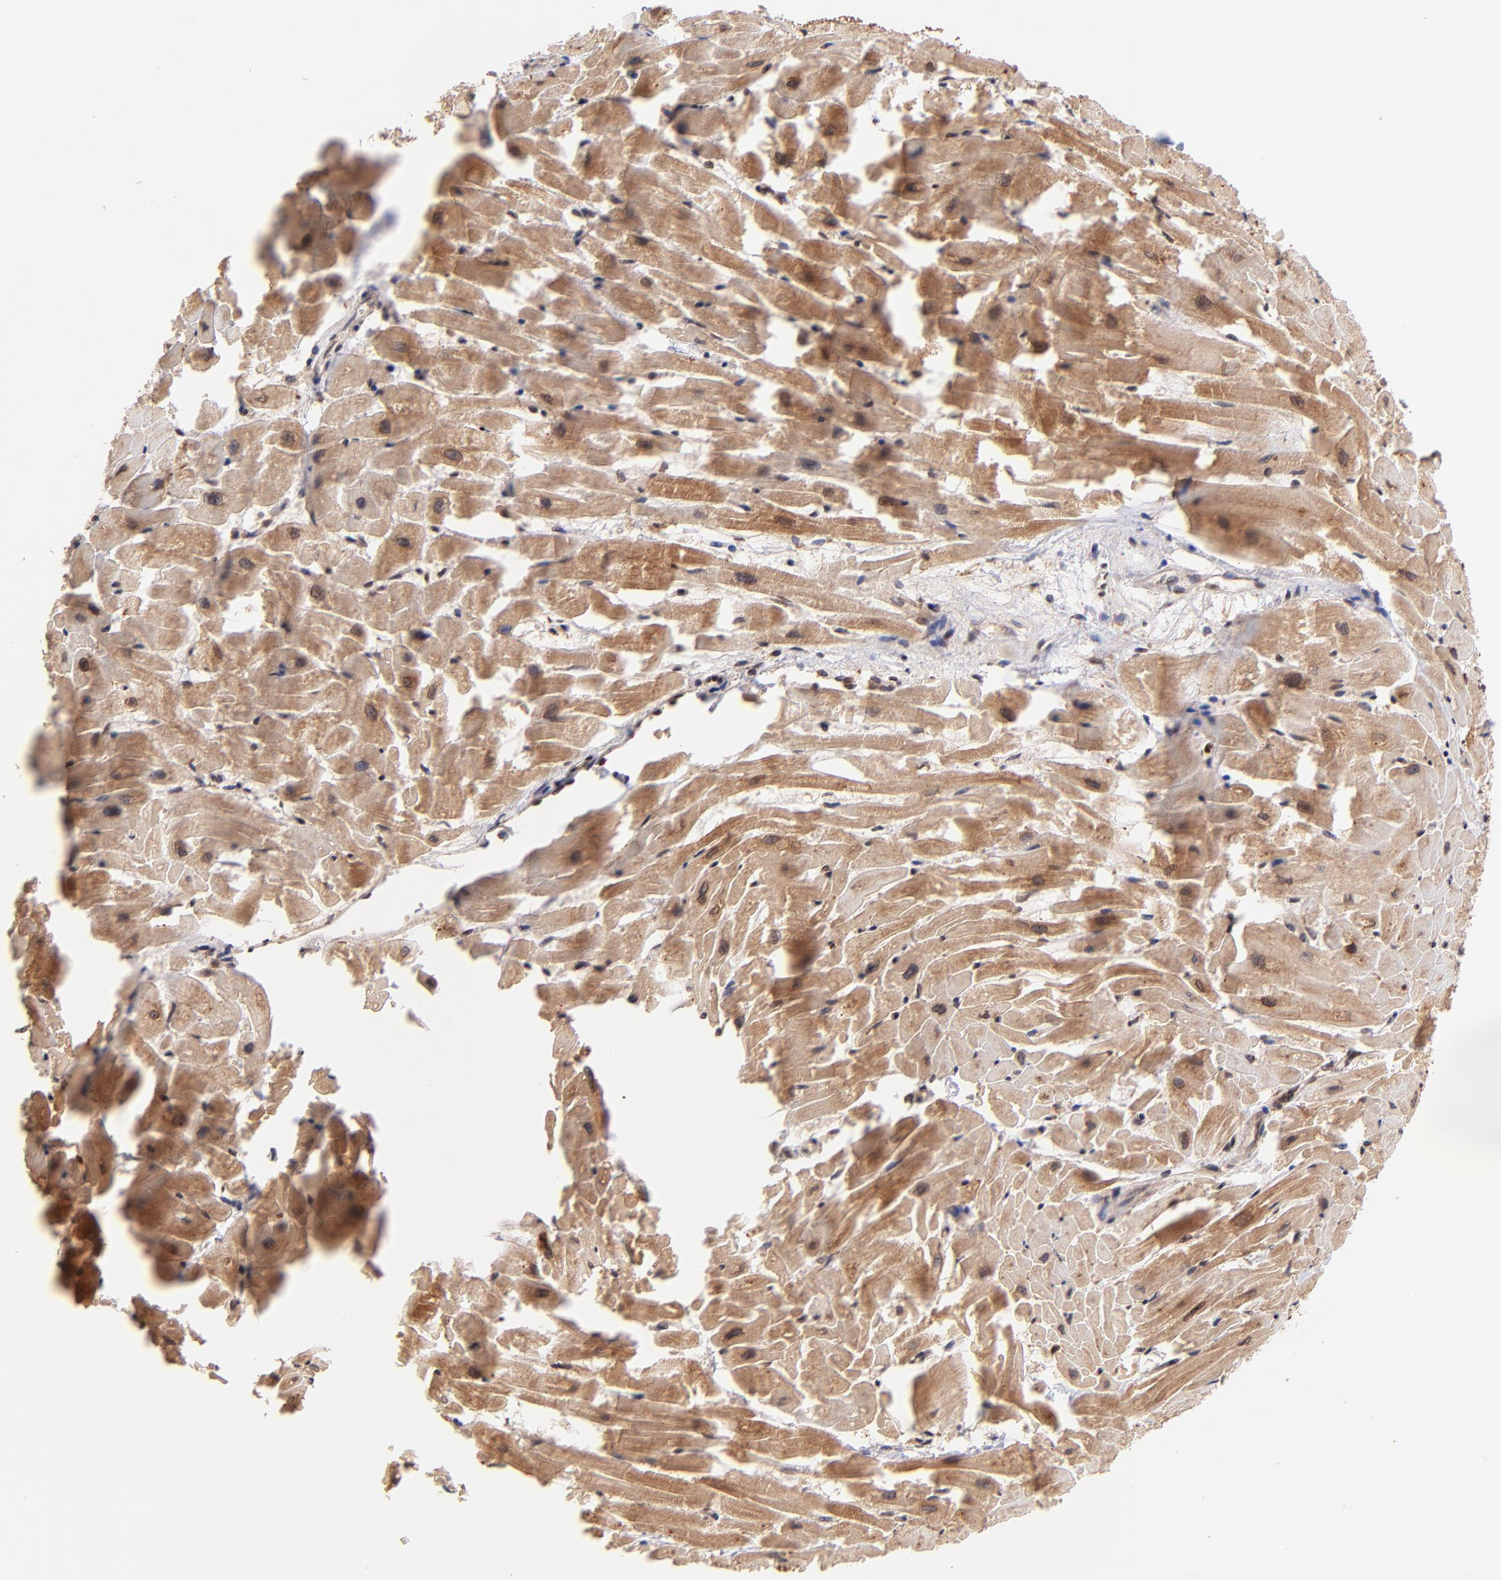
{"staining": {"intensity": "moderate", "quantity": ">75%", "location": "cytoplasmic/membranous"}, "tissue": "heart muscle", "cell_type": "Cardiomyocytes", "image_type": "normal", "snomed": [{"axis": "morphology", "description": "Normal tissue, NOS"}, {"axis": "topography", "description": "Heart"}], "caption": "Heart muscle stained with DAB (3,3'-diaminobenzidine) immunohistochemistry (IHC) demonstrates medium levels of moderate cytoplasmic/membranous staining in approximately >75% of cardiomyocytes. The protein of interest is stained brown, and the nuclei are stained in blue (DAB (3,3'-diaminobenzidine) IHC with brightfield microscopy, high magnification).", "gene": "WDR25", "patient": {"sex": "female", "age": 19}}